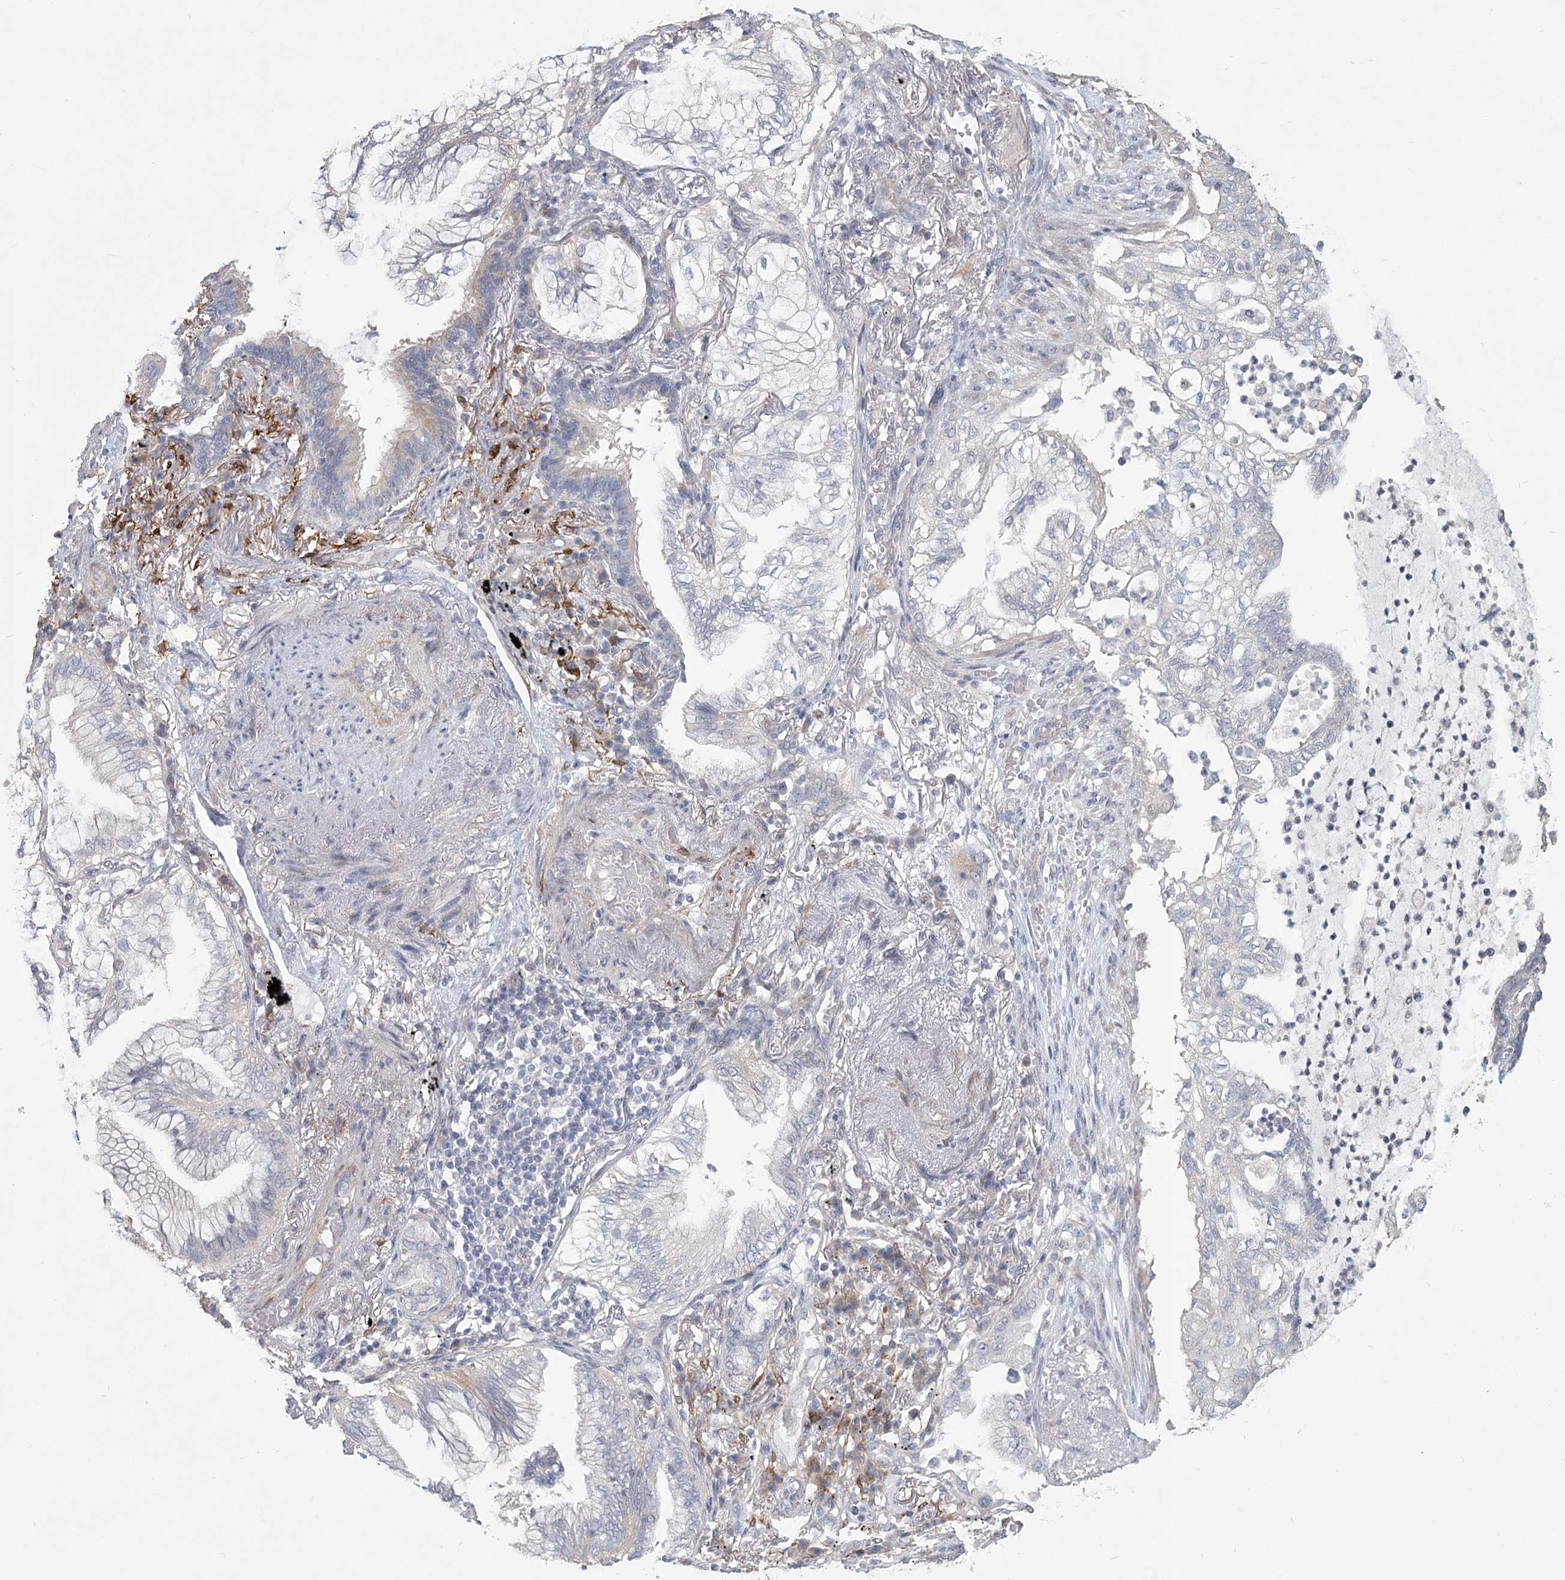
{"staining": {"intensity": "negative", "quantity": "none", "location": "none"}, "tissue": "lung cancer", "cell_type": "Tumor cells", "image_type": "cancer", "snomed": [{"axis": "morphology", "description": "Adenocarcinoma, NOS"}, {"axis": "topography", "description": "Lung"}], "caption": "Immunohistochemistry photomicrograph of neoplastic tissue: lung adenocarcinoma stained with DAB shows no significant protein expression in tumor cells.", "gene": "CNTLN", "patient": {"sex": "female", "age": 70}}